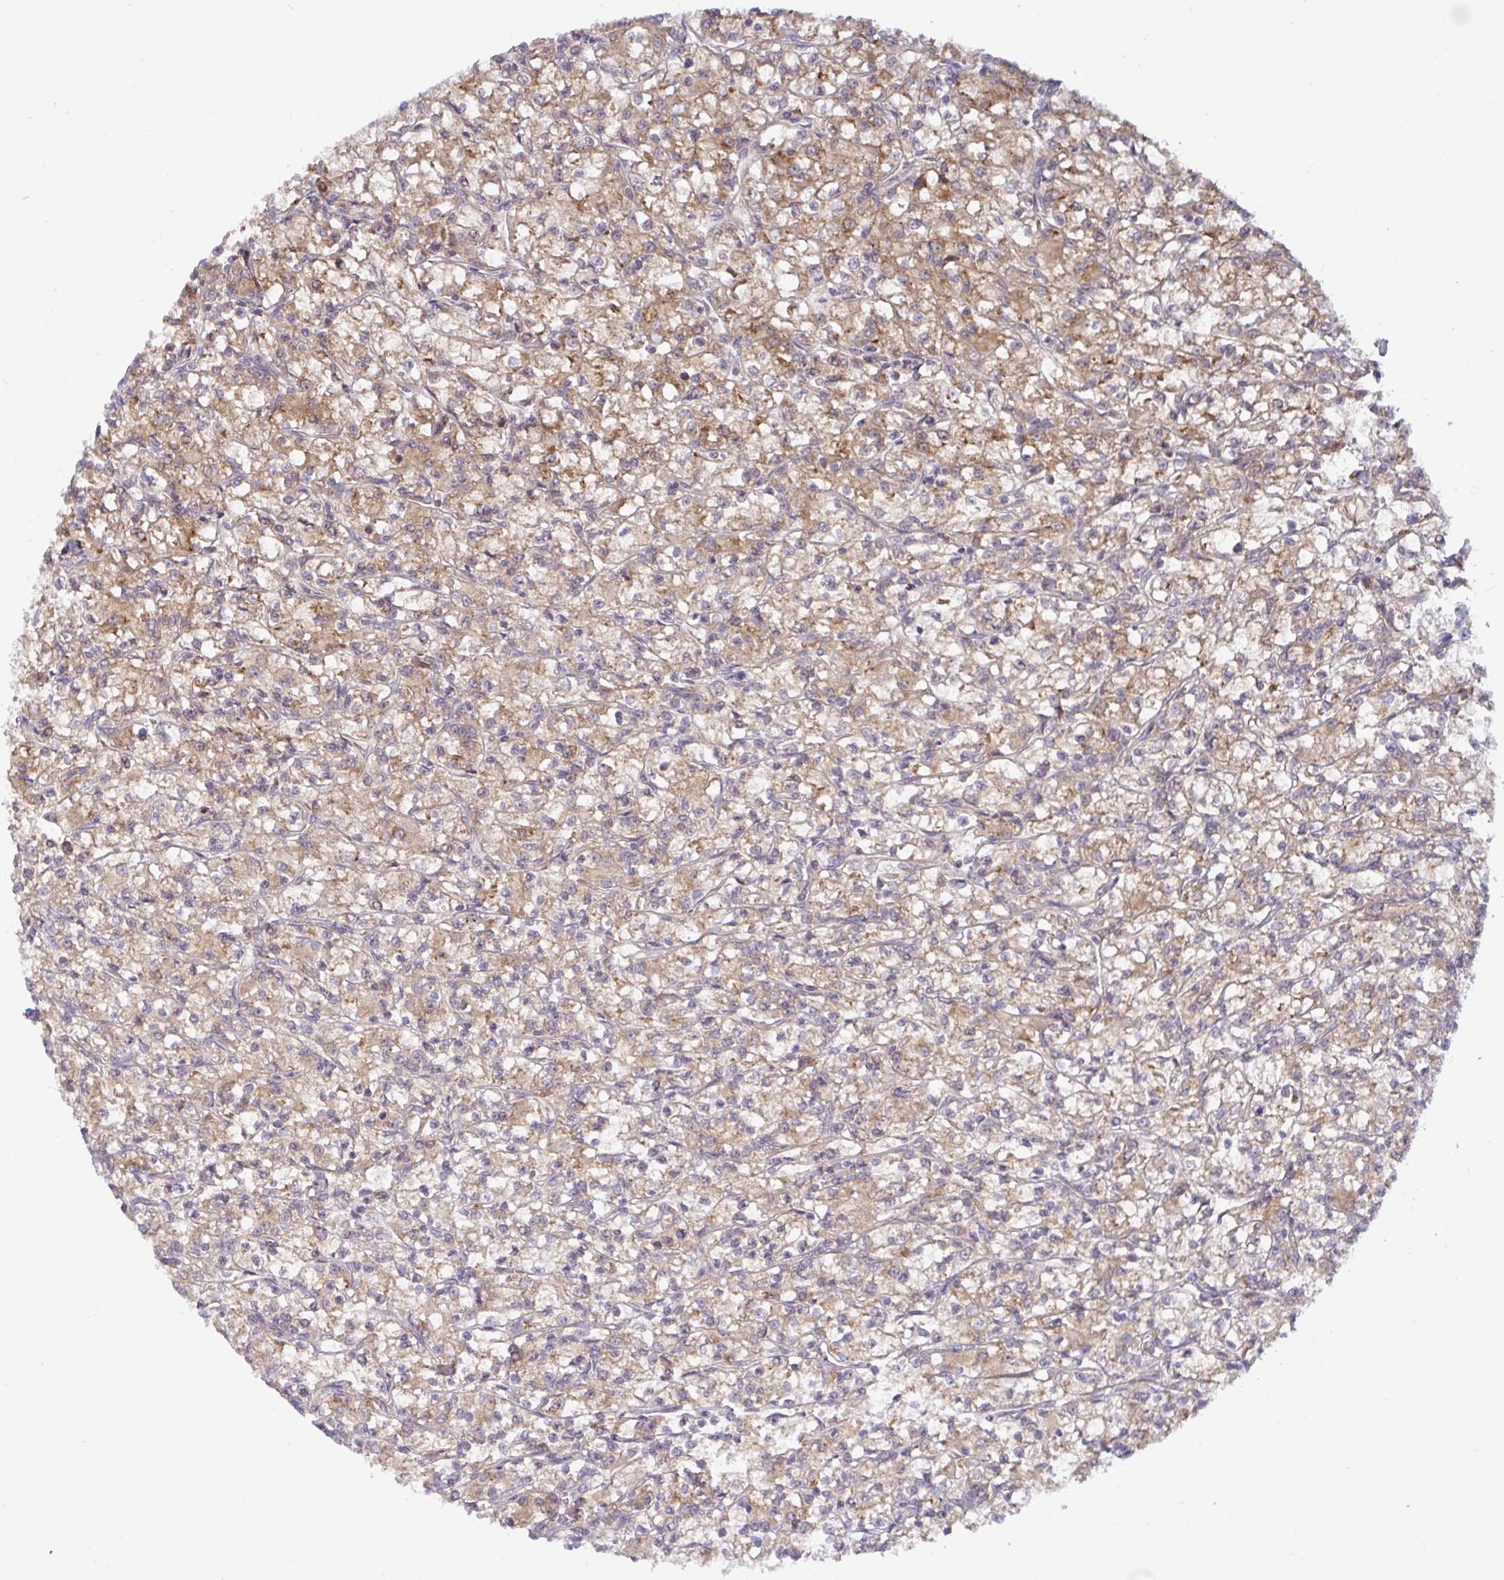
{"staining": {"intensity": "weak", "quantity": ">75%", "location": "cytoplasmic/membranous"}, "tissue": "renal cancer", "cell_type": "Tumor cells", "image_type": "cancer", "snomed": [{"axis": "morphology", "description": "Adenocarcinoma, NOS"}, {"axis": "topography", "description": "Kidney"}], "caption": "Renal cancer (adenocarcinoma) stained with DAB (3,3'-diaminobenzidine) immunohistochemistry (IHC) exhibits low levels of weak cytoplasmic/membranous staining in about >75% of tumor cells.", "gene": "LARP1", "patient": {"sex": "female", "age": 59}}